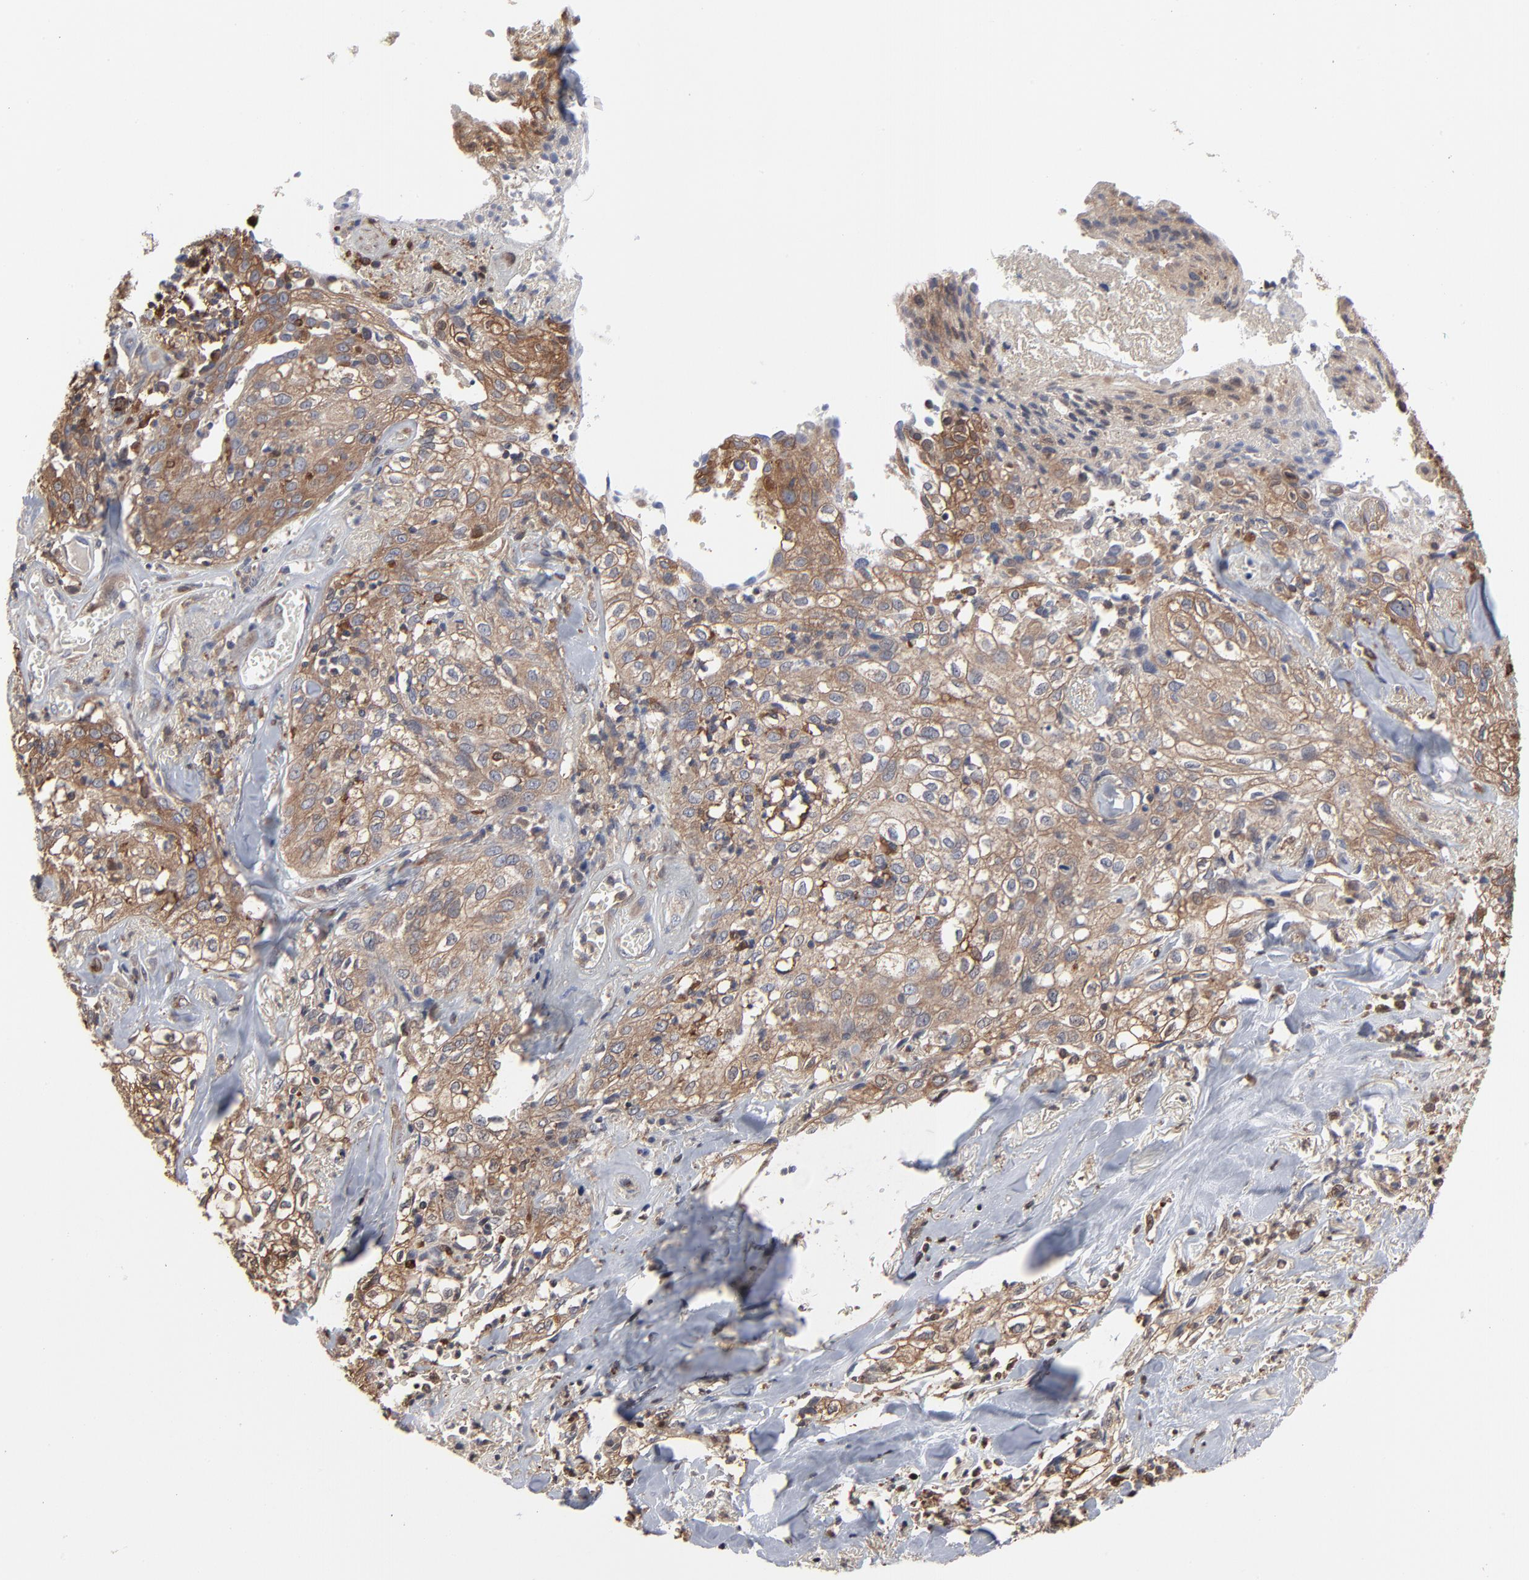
{"staining": {"intensity": "moderate", "quantity": ">75%", "location": "cytoplasmic/membranous"}, "tissue": "skin cancer", "cell_type": "Tumor cells", "image_type": "cancer", "snomed": [{"axis": "morphology", "description": "Squamous cell carcinoma, NOS"}, {"axis": "topography", "description": "Skin"}], "caption": "IHC micrograph of neoplastic tissue: human squamous cell carcinoma (skin) stained using immunohistochemistry (IHC) shows medium levels of moderate protein expression localized specifically in the cytoplasmic/membranous of tumor cells, appearing as a cytoplasmic/membranous brown color.", "gene": "MAP2K1", "patient": {"sex": "male", "age": 65}}